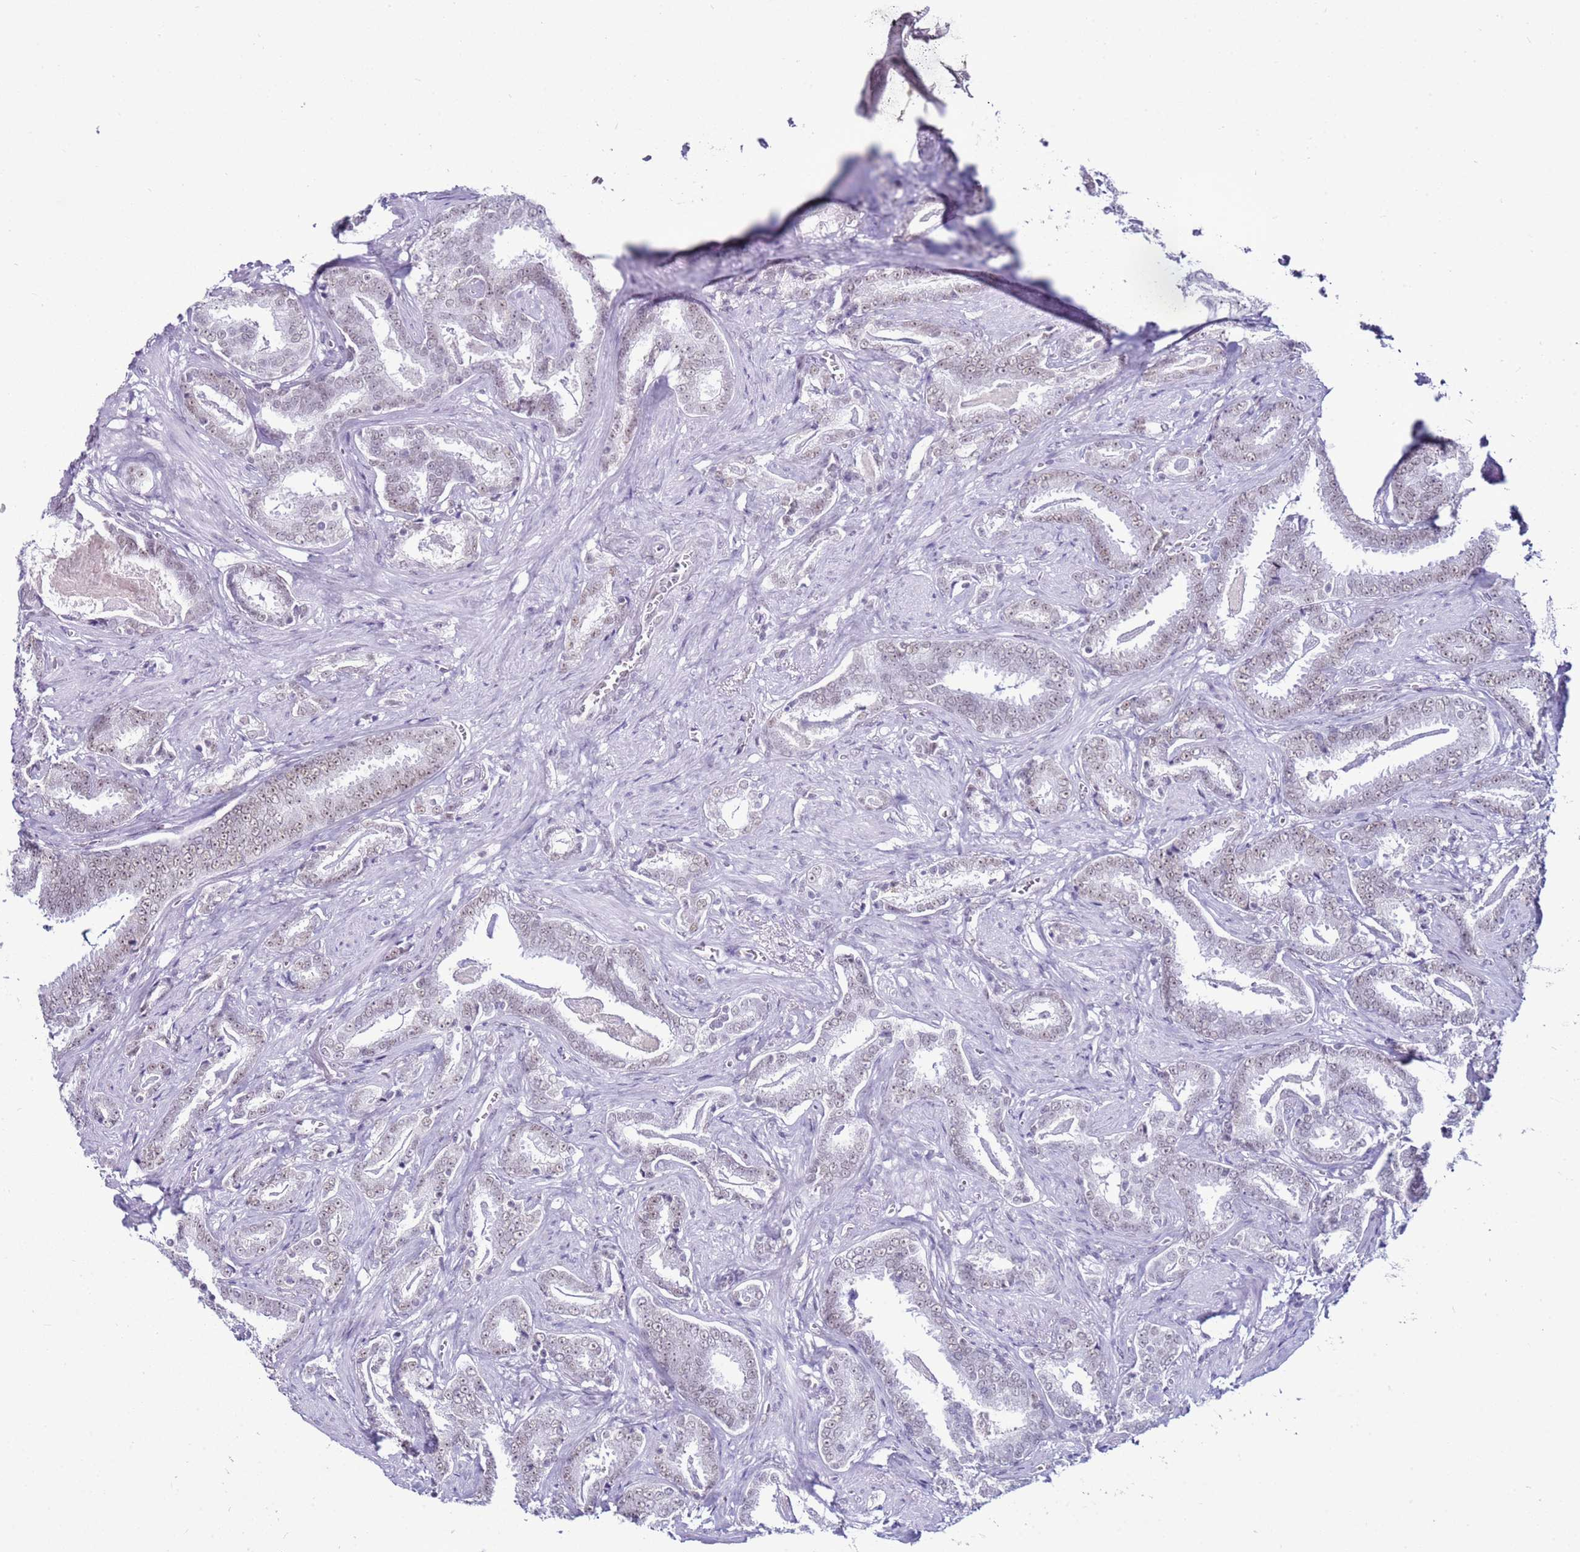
{"staining": {"intensity": "weak", "quantity": ">75%", "location": "nuclear"}, "tissue": "prostate cancer", "cell_type": "Tumor cells", "image_type": "cancer", "snomed": [{"axis": "morphology", "description": "Adenocarcinoma, High grade"}, {"axis": "topography", "description": "Prostate"}], "caption": "IHC image of human high-grade adenocarcinoma (prostate) stained for a protein (brown), which demonstrates low levels of weak nuclear staining in about >75% of tumor cells.", "gene": "DHX15", "patient": {"sex": "male", "age": 67}}